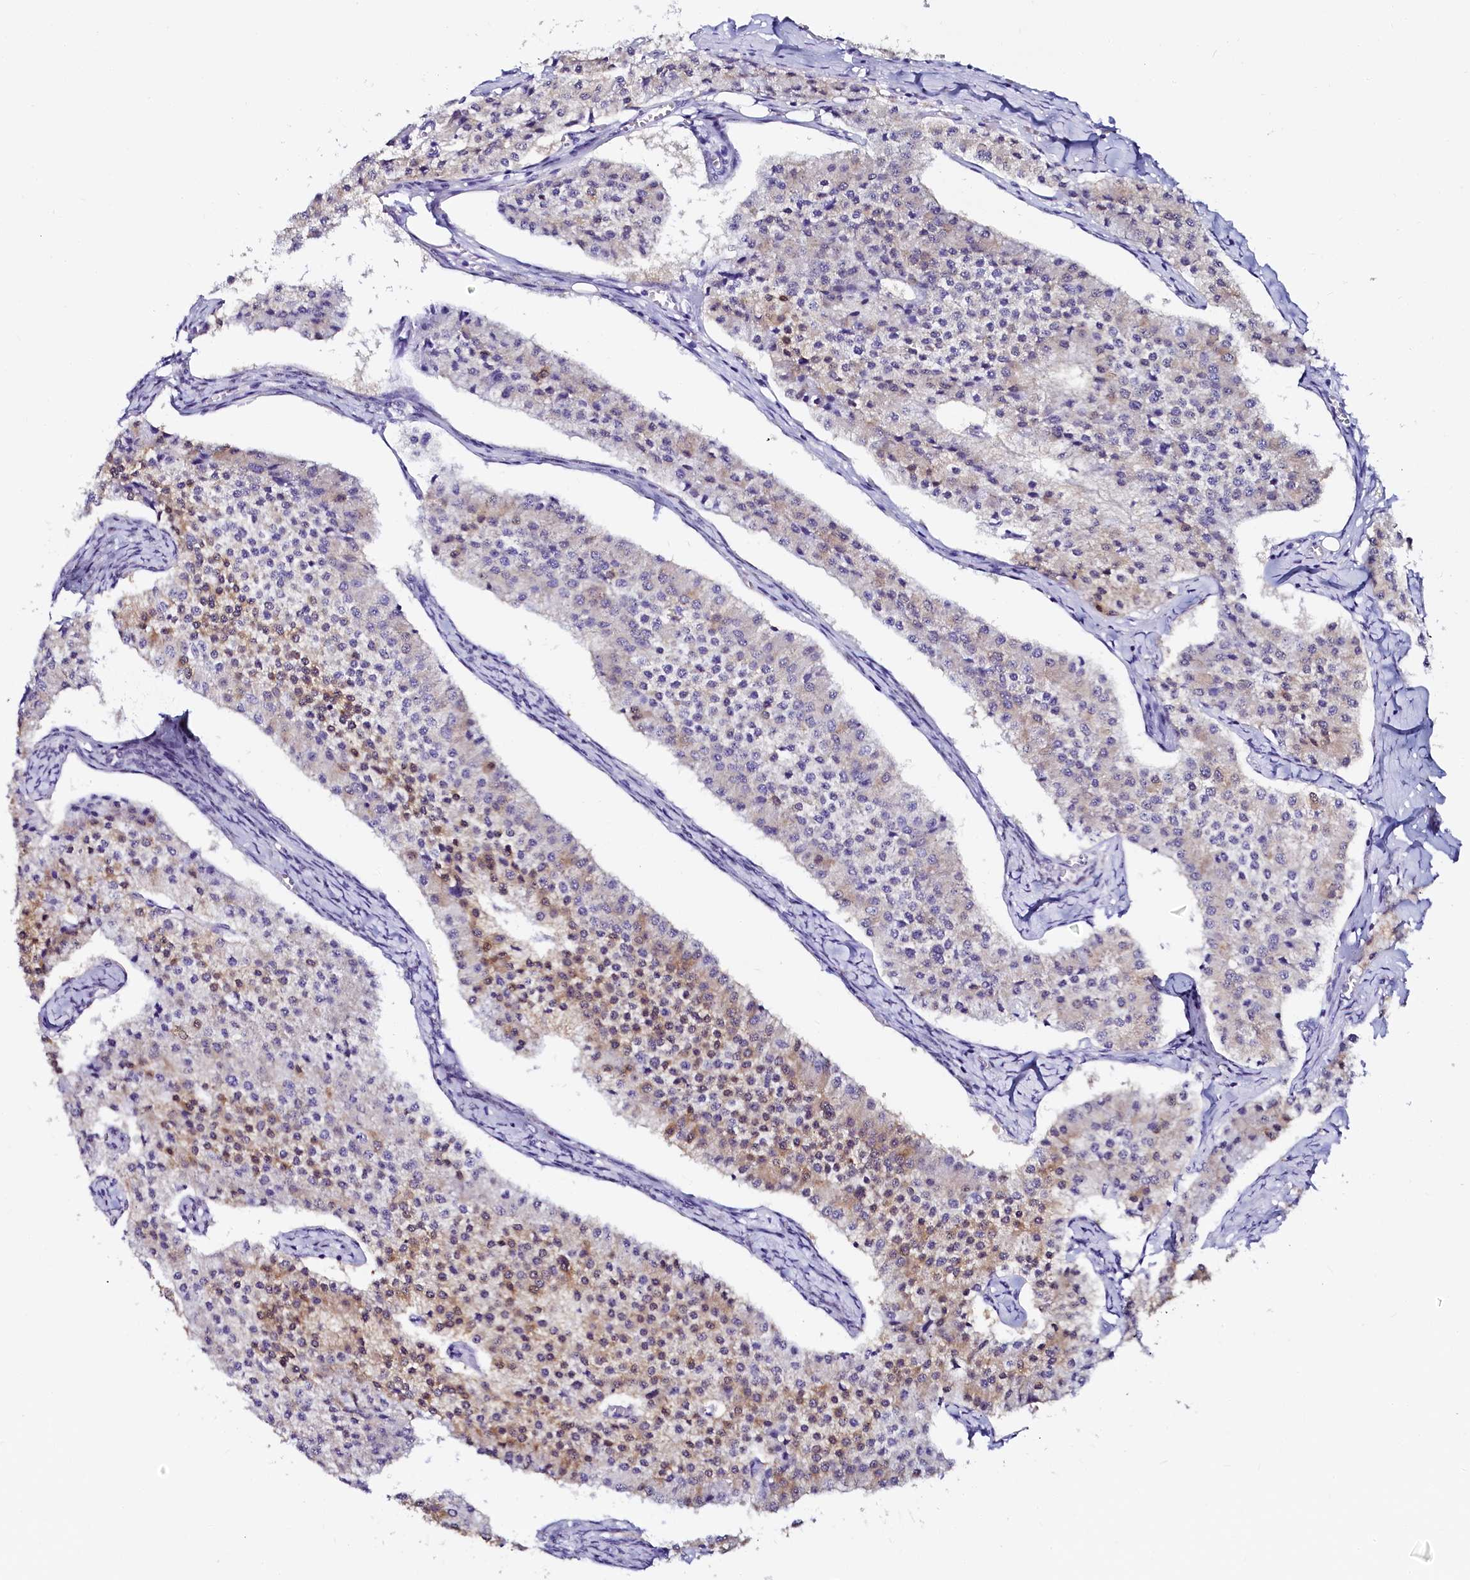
{"staining": {"intensity": "moderate", "quantity": "25%-75%", "location": "cytoplasmic/membranous"}, "tissue": "carcinoid", "cell_type": "Tumor cells", "image_type": "cancer", "snomed": [{"axis": "morphology", "description": "Carcinoid, malignant, NOS"}, {"axis": "topography", "description": "Colon"}], "caption": "Immunohistochemistry of malignant carcinoid displays medium levels of moderate cytoplasmic/membranous positivity in about 25%-75% of tumor cells. Nuclei are stained in blue.", "gene": "SORD", "patient": {"sex": "female", "age": 52}}